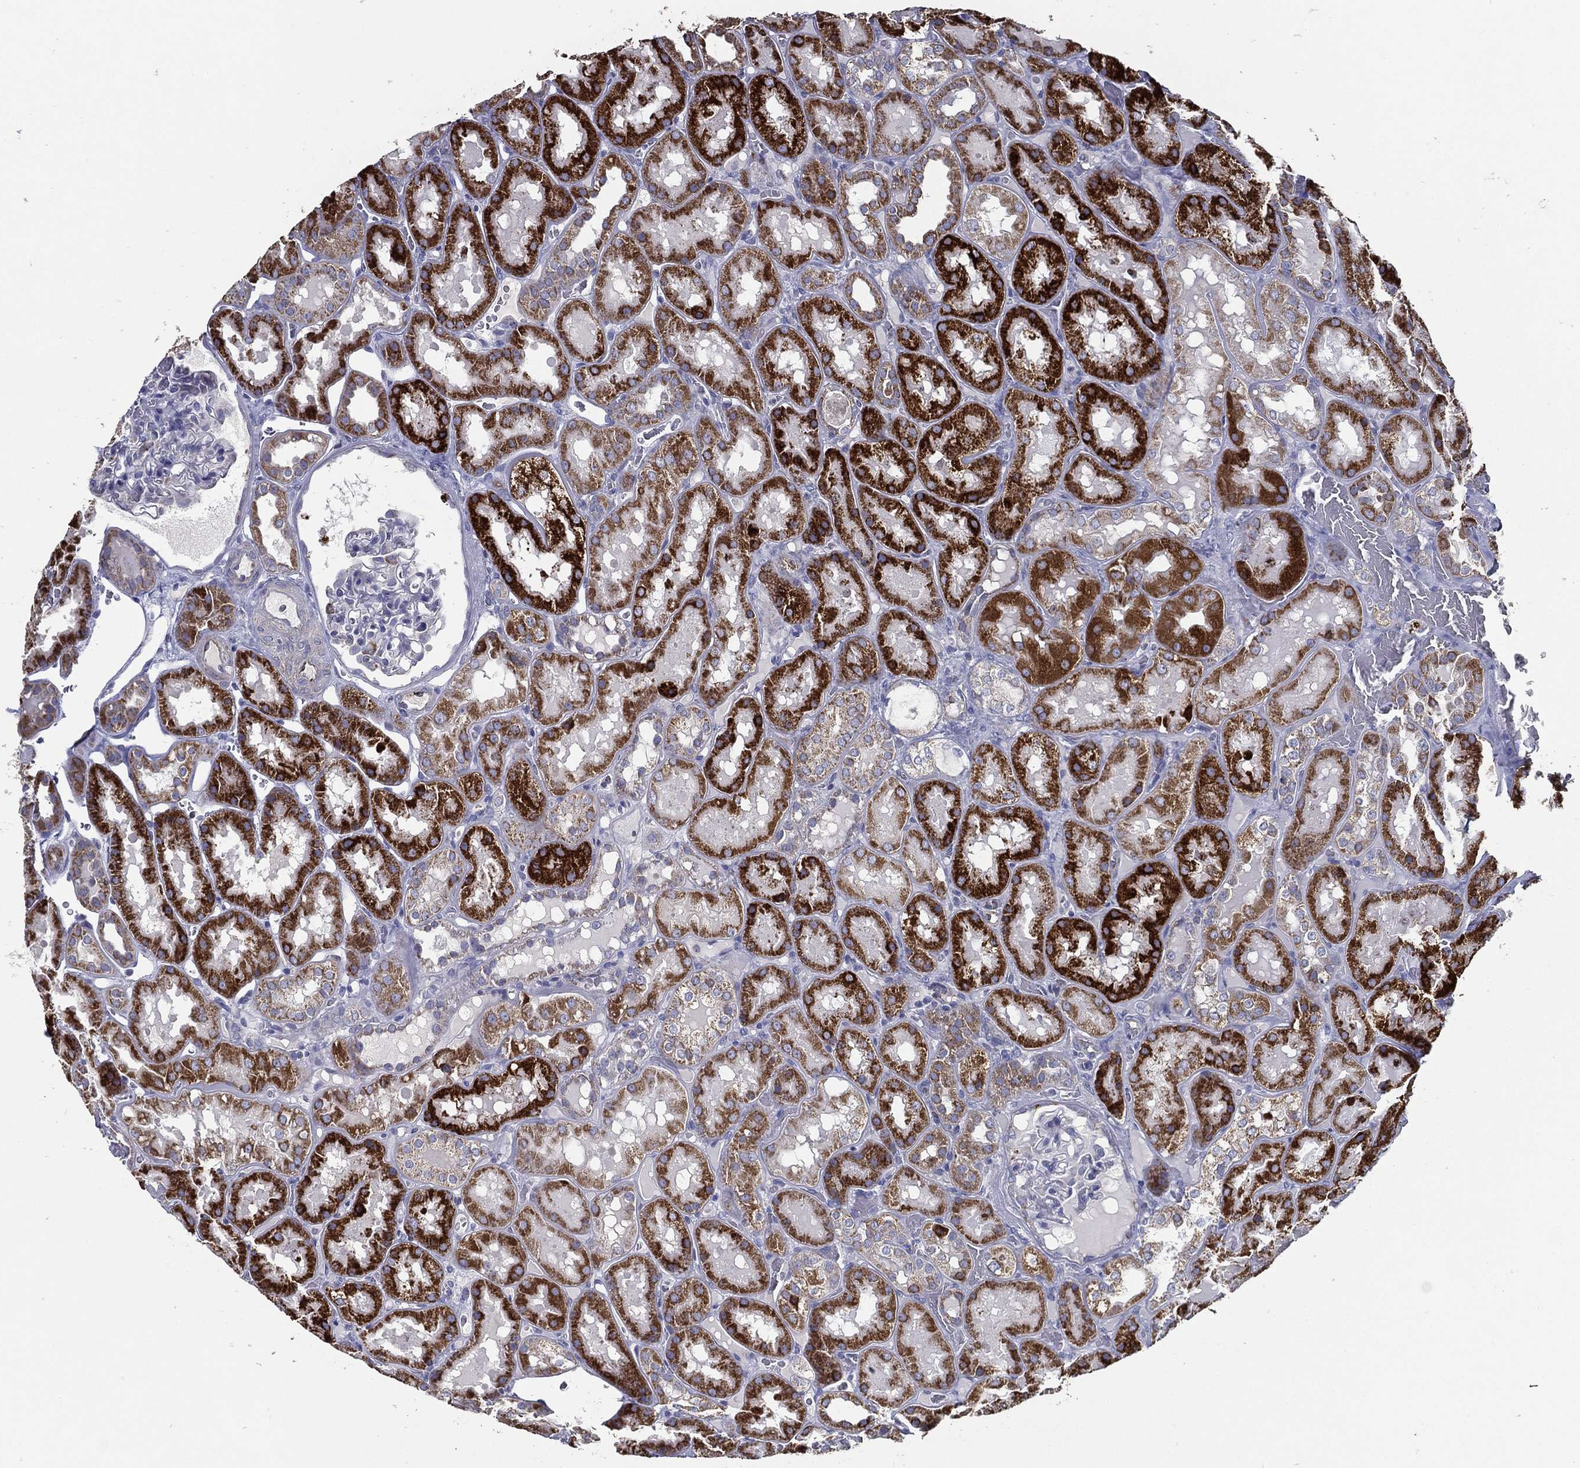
{"staining": {"intensity": "negative", "quantity": "none", "location": "none"}, "tissue": "kidney", "cell_type": "Cells in glomeruli", "image_type": "normal", "snomed": [{"axis": "morphology", "description": "Normal tissue, NOS"}, {"axis": "topography", "description": "Kidney"}], "caption": "Human kidney stained for a protein using immunohistochemistry (IHC) reveals no positivity in cells in glomeruli.", "gene": "SFXN1", "patient": {"sex": "male", "age": 73}}